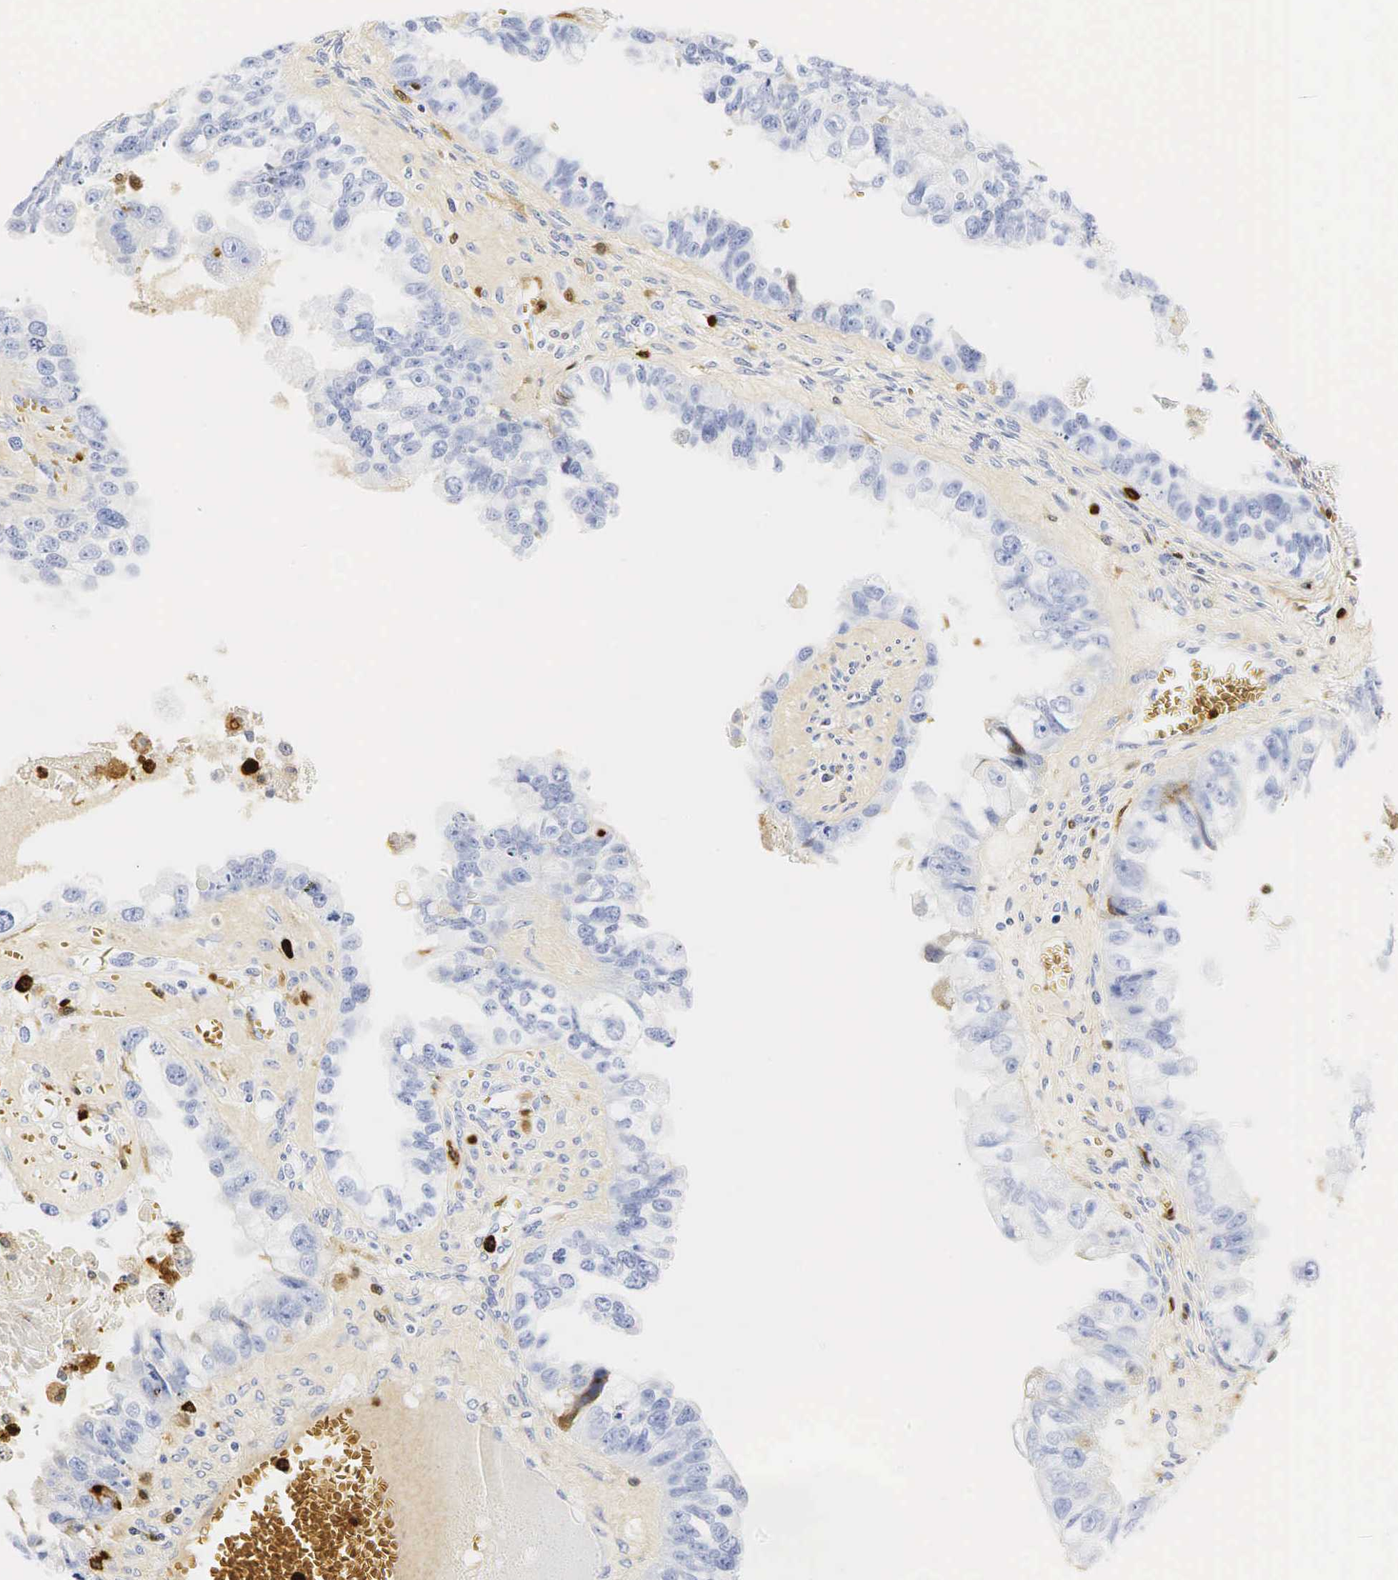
{"staining": {"intensity": "negative", "quantity": "none", "location": "none"}, "tissue": "ovarian cancer", "cell_type": "Tumor cells", "image_type": "cancer", "snomed": [{"axis": "morphology", "description": "Carcinoma, endometroid"}, {"axis": "topography", "description": "Ovary"}], "caption": "High magnification brightfield microscopy of ovarian cancer (endometroid carcinoma) stained with DAB (brown) and counterstained with hematoxylin (blue): tumor cells show no significant staining.", "gene": "LYZ", "patient": {"sex": "female", "age": 85}}